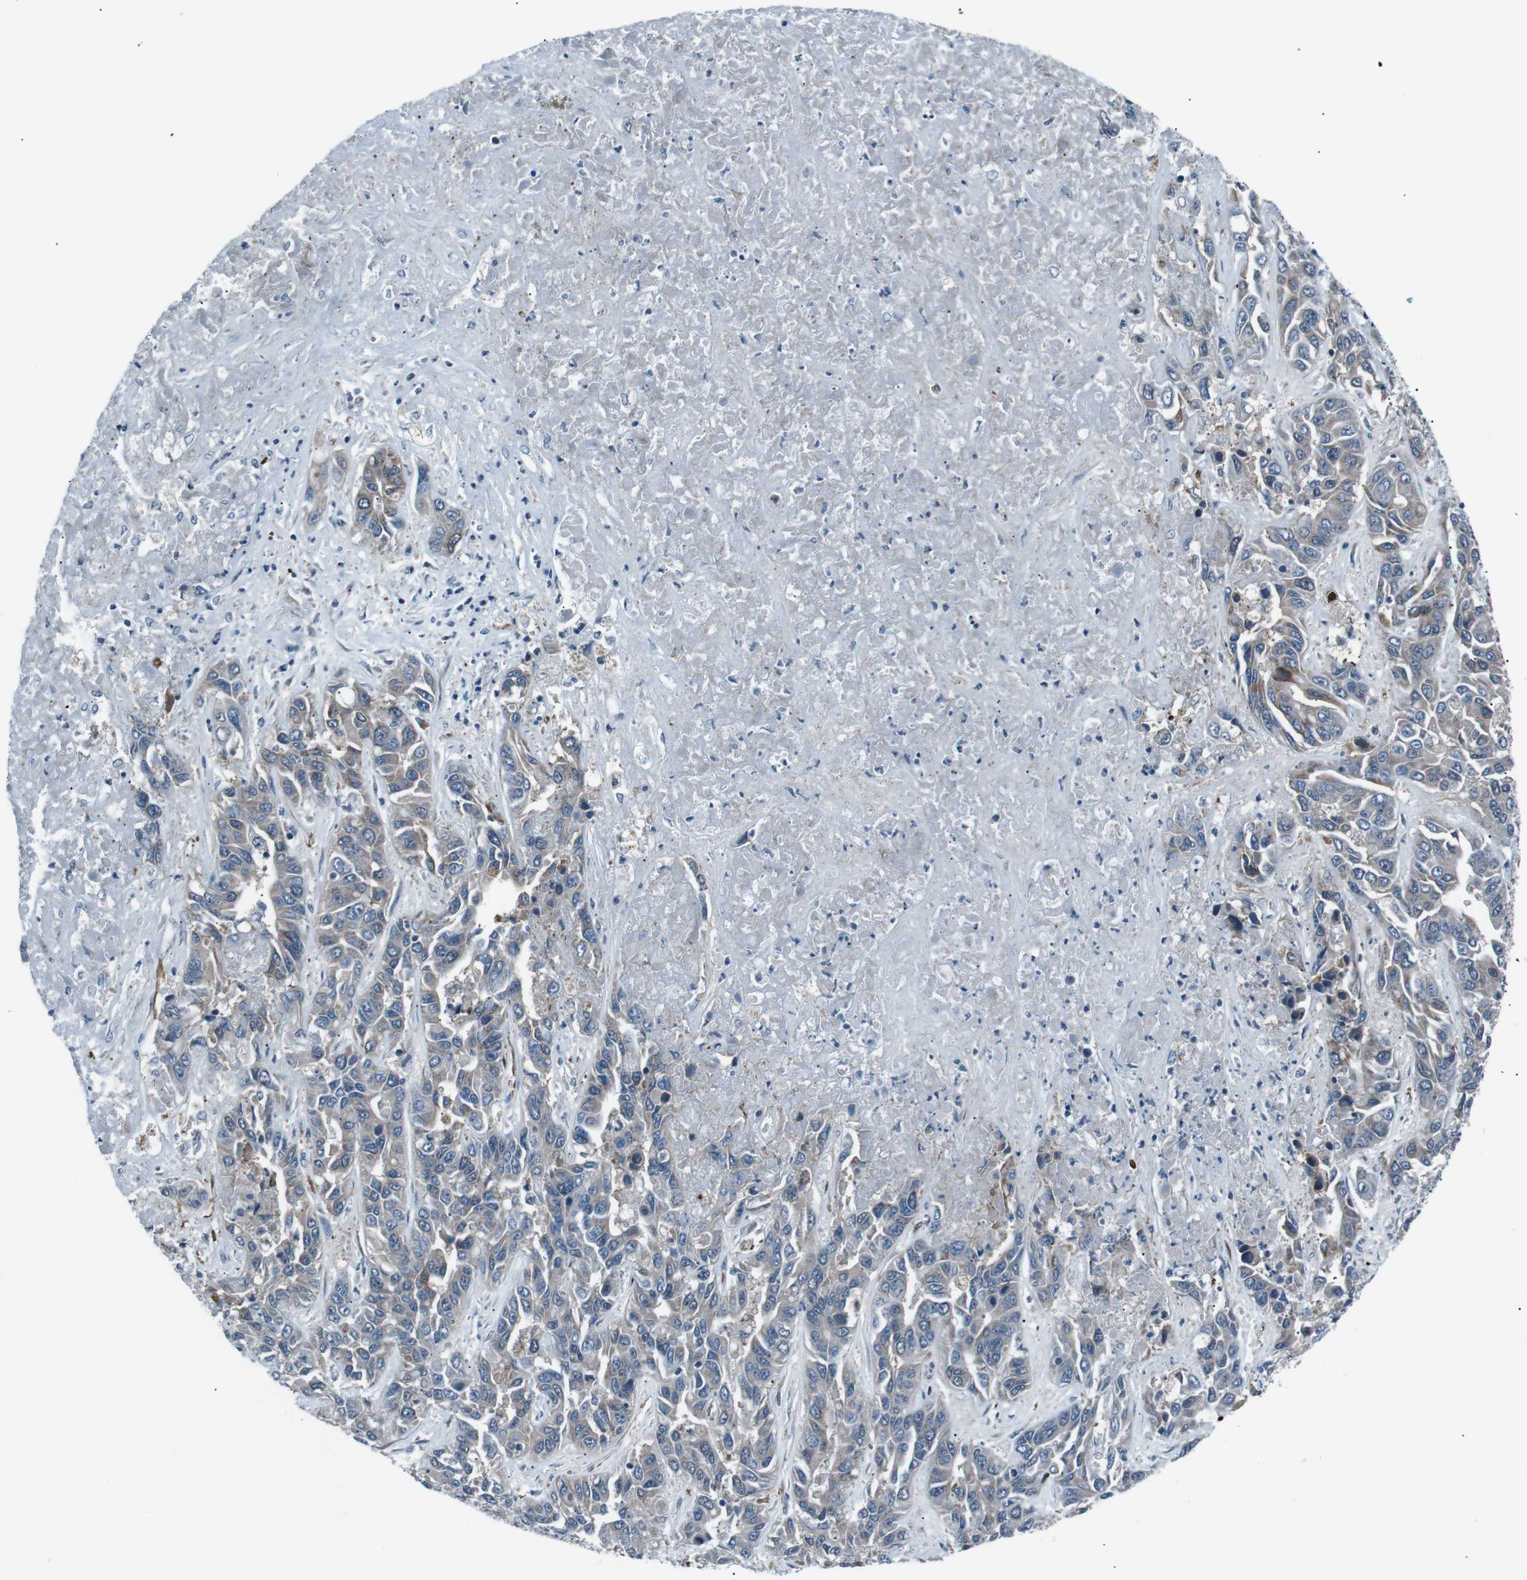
{"staining": {"intensity": "weak", "quantity": "25%-75%", "location": "cytoplasmic/membranous"}, "tissue": "liver cancer", "cell_type": "Tumor cells", "image_type": "cancer", "snomed": [{"axis": "morphology", "description": "Cholangiocarcinoma"}, {"axis": "topography", "description": "Liver"}], "caption": "Weak cytoplasmic/membranous protein positivity is identified in about 25%-75% of tumor cells in liver cholangiocarcinoma.", "gene": "PDLIM5", "patient": {"sex": "female", "age": 52}}